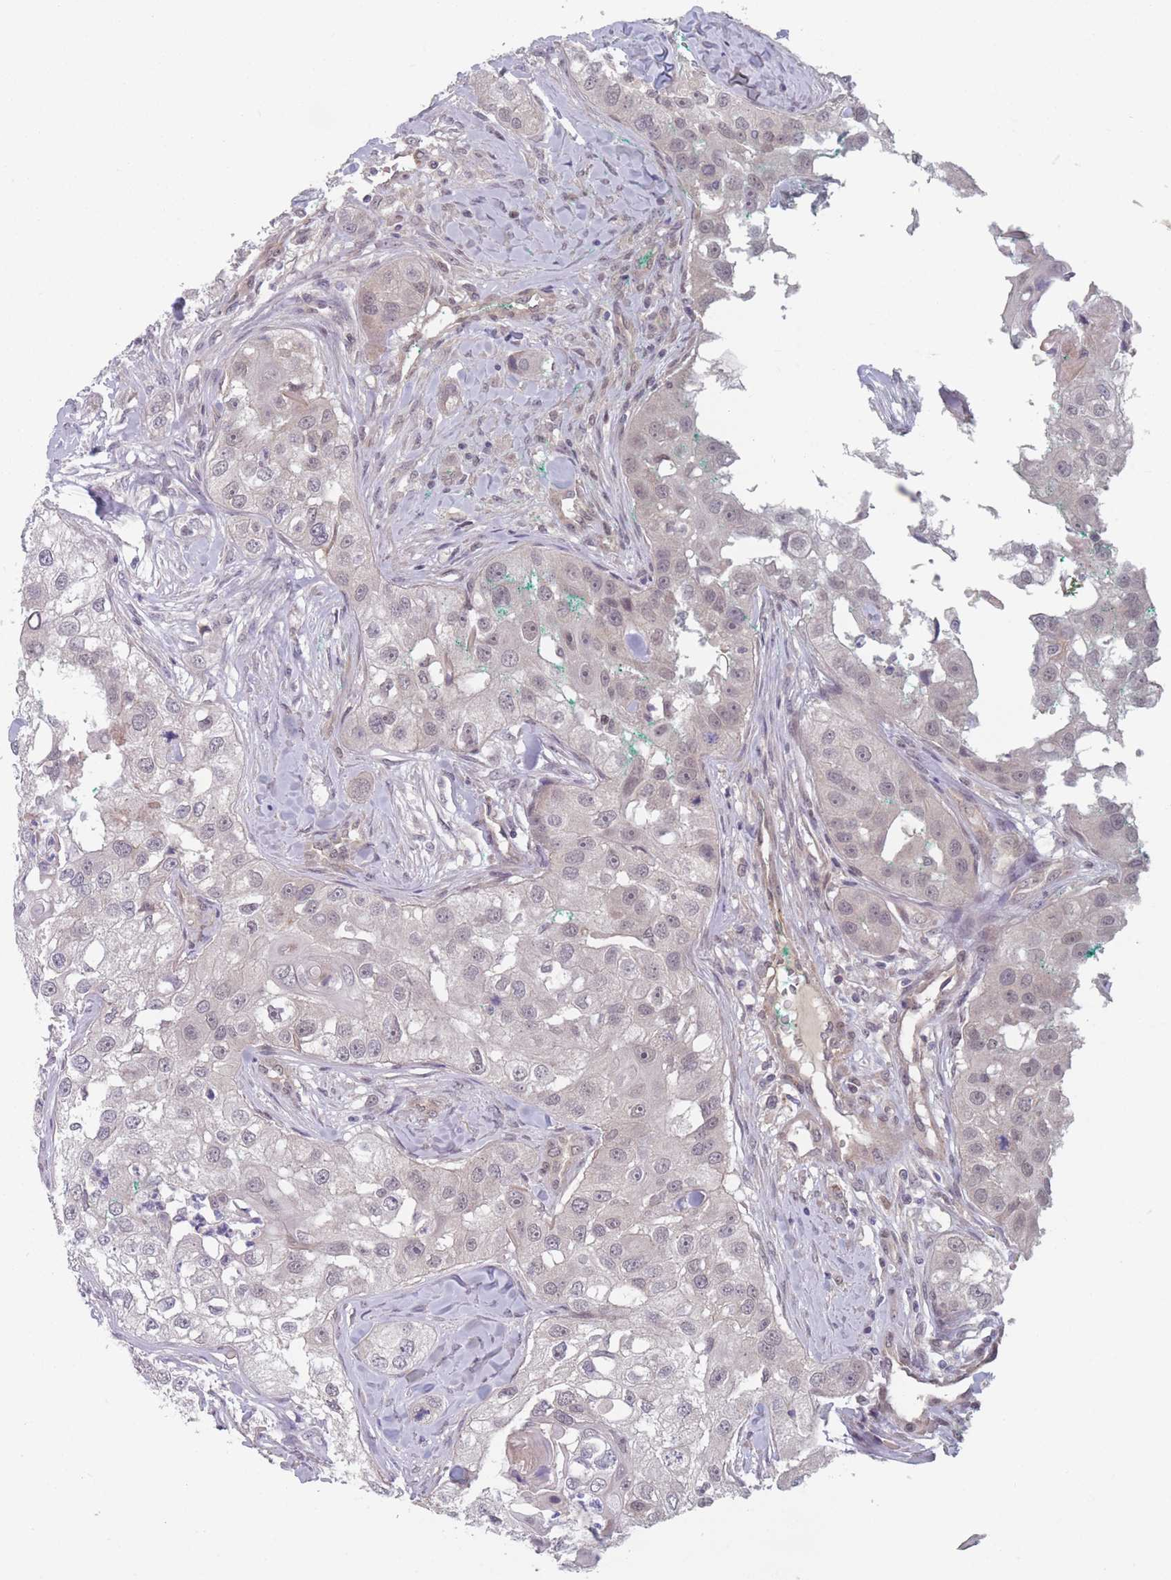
{"staining": {"intensity": "negative", "quantity": "none", "location": "none"}, "tissue": "head and neck cancer", "cell_type": "Tumor cells", "image_type": "cancer", "snomed": [{"axis": "morphology", "description": "Normal tissue, NOS"}, {"axis": "morphology", "description": "Squamous cell carcinoma, NOS"}, {"axis": "topography", "description": "Skeletal muscle"}, {"axis": "topography", "description": "Head-Neck"}], "caption": "Tumor cells show no significant expression in head and neck squamous cell carcinoma. (DAB immunohistochemistry (IHC) with hematoxylin counter stain).", "gene": "ANKRD10", "patient": {"sex": "male", "age": 51}}